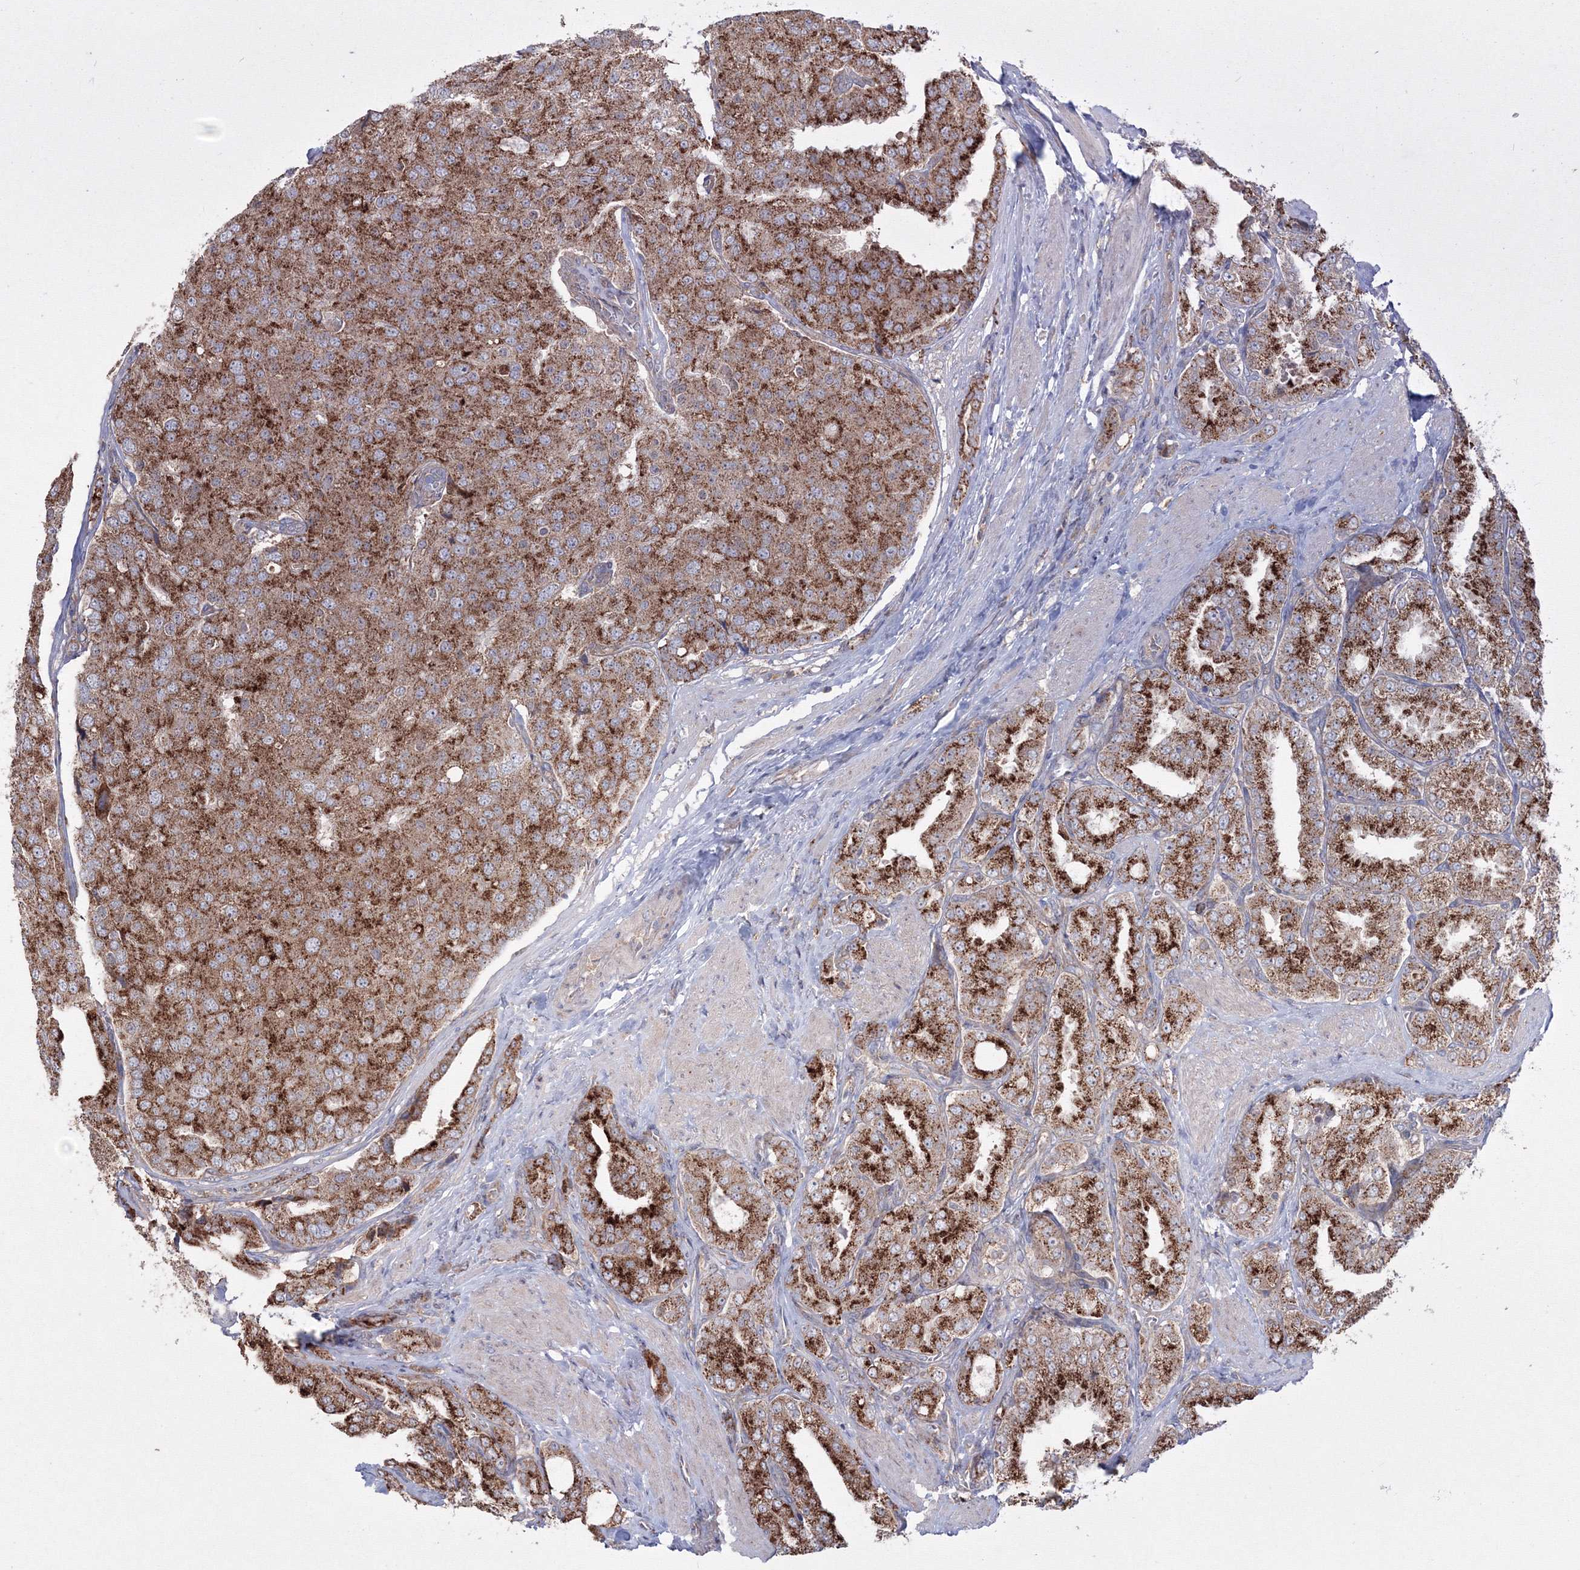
{"staining": {"intensity": "strong", "quantity": ">75%", "location": "cytoplasmic/membranous"}, "tissue": "prostate cancer", "cell_type": "Tumor cells", "image_type": "cancer", "snomed": [{"axis": "morphology", "description": "Adenocarcinoma, High grade"}, {"axis": "topography", "description": "Prostate"}], "caption": "This photomicrograph reveals prostate cancer stained with immunohistochemistry to label a protein in brown. The cytoplasmic/membranous of tumor cells show strong positivity for the protein. Nuclei are counter-stained blue.", "gene": "PEX13", "patient": {"sex": "male", "age": 50}}